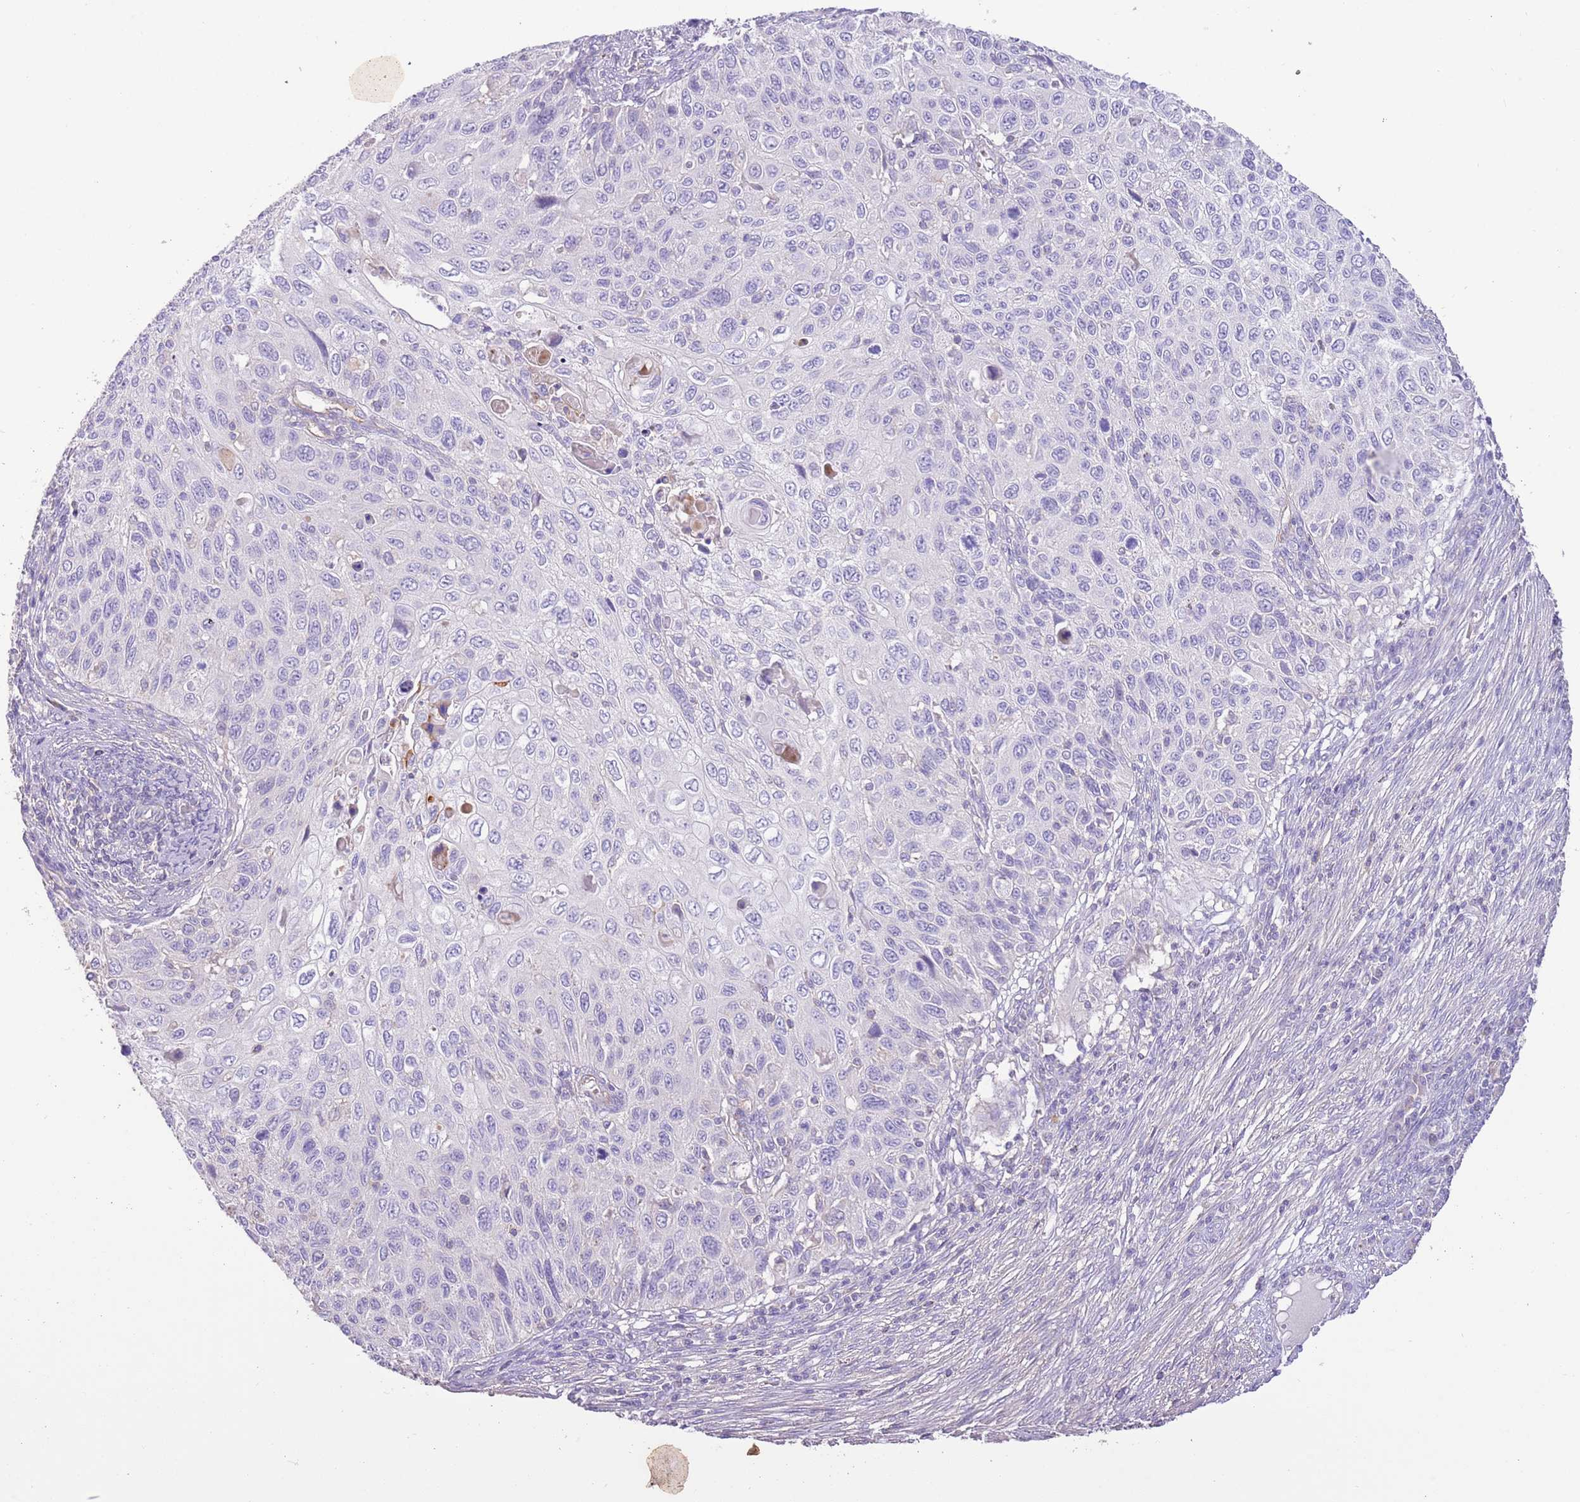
{"staining": {"intensity": "negative", "quantity": "none", "location": "none"}, "tissue": "cervical cancer", "cell_type": "Tumor cells", "image_type": "cancer", "snomed": [{"axis": "morphology", "description": "Squamous cell carcinoma, NOS"}, {"axis": "topography", "description": "Cervix"}], "caption": "DAB immunohistochemical staining of human cervical squamous cell carcinoma reveals no significant staining in tumor cells.", "gene": "SFTPA1", "patient": {"sex": "female", "age": 70}}